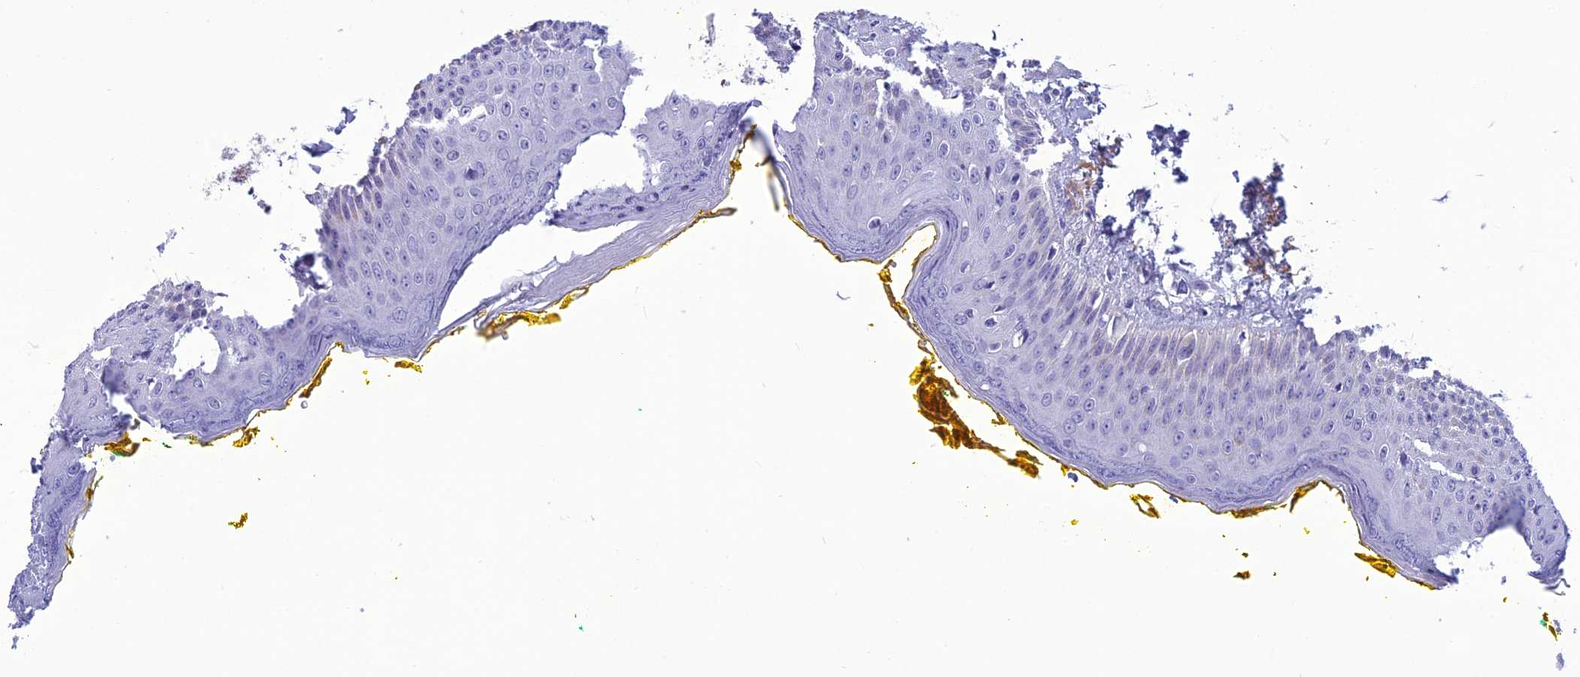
{"staining": {"intensity": "negative", "quantity": "none", "location": "none"}, "tissue": "oral mucosa", "cell_type": "Squamous epithelial cells", "image_type": "normal", "snomed": [{"axis": "morphology", "description": "Normal tissue, NOS"}, {"axis": "topography", "description": "Oral tissue"}], "caption": "IHC histopathology image of benign oral mucosa: human oral mucosa stained with DAB (3,3'-diaminobenzidine) displays no significant protein staining in squamous epithelial cells.", "gene": "BBS2", "patient": {"sex": "female", "age": 70}}